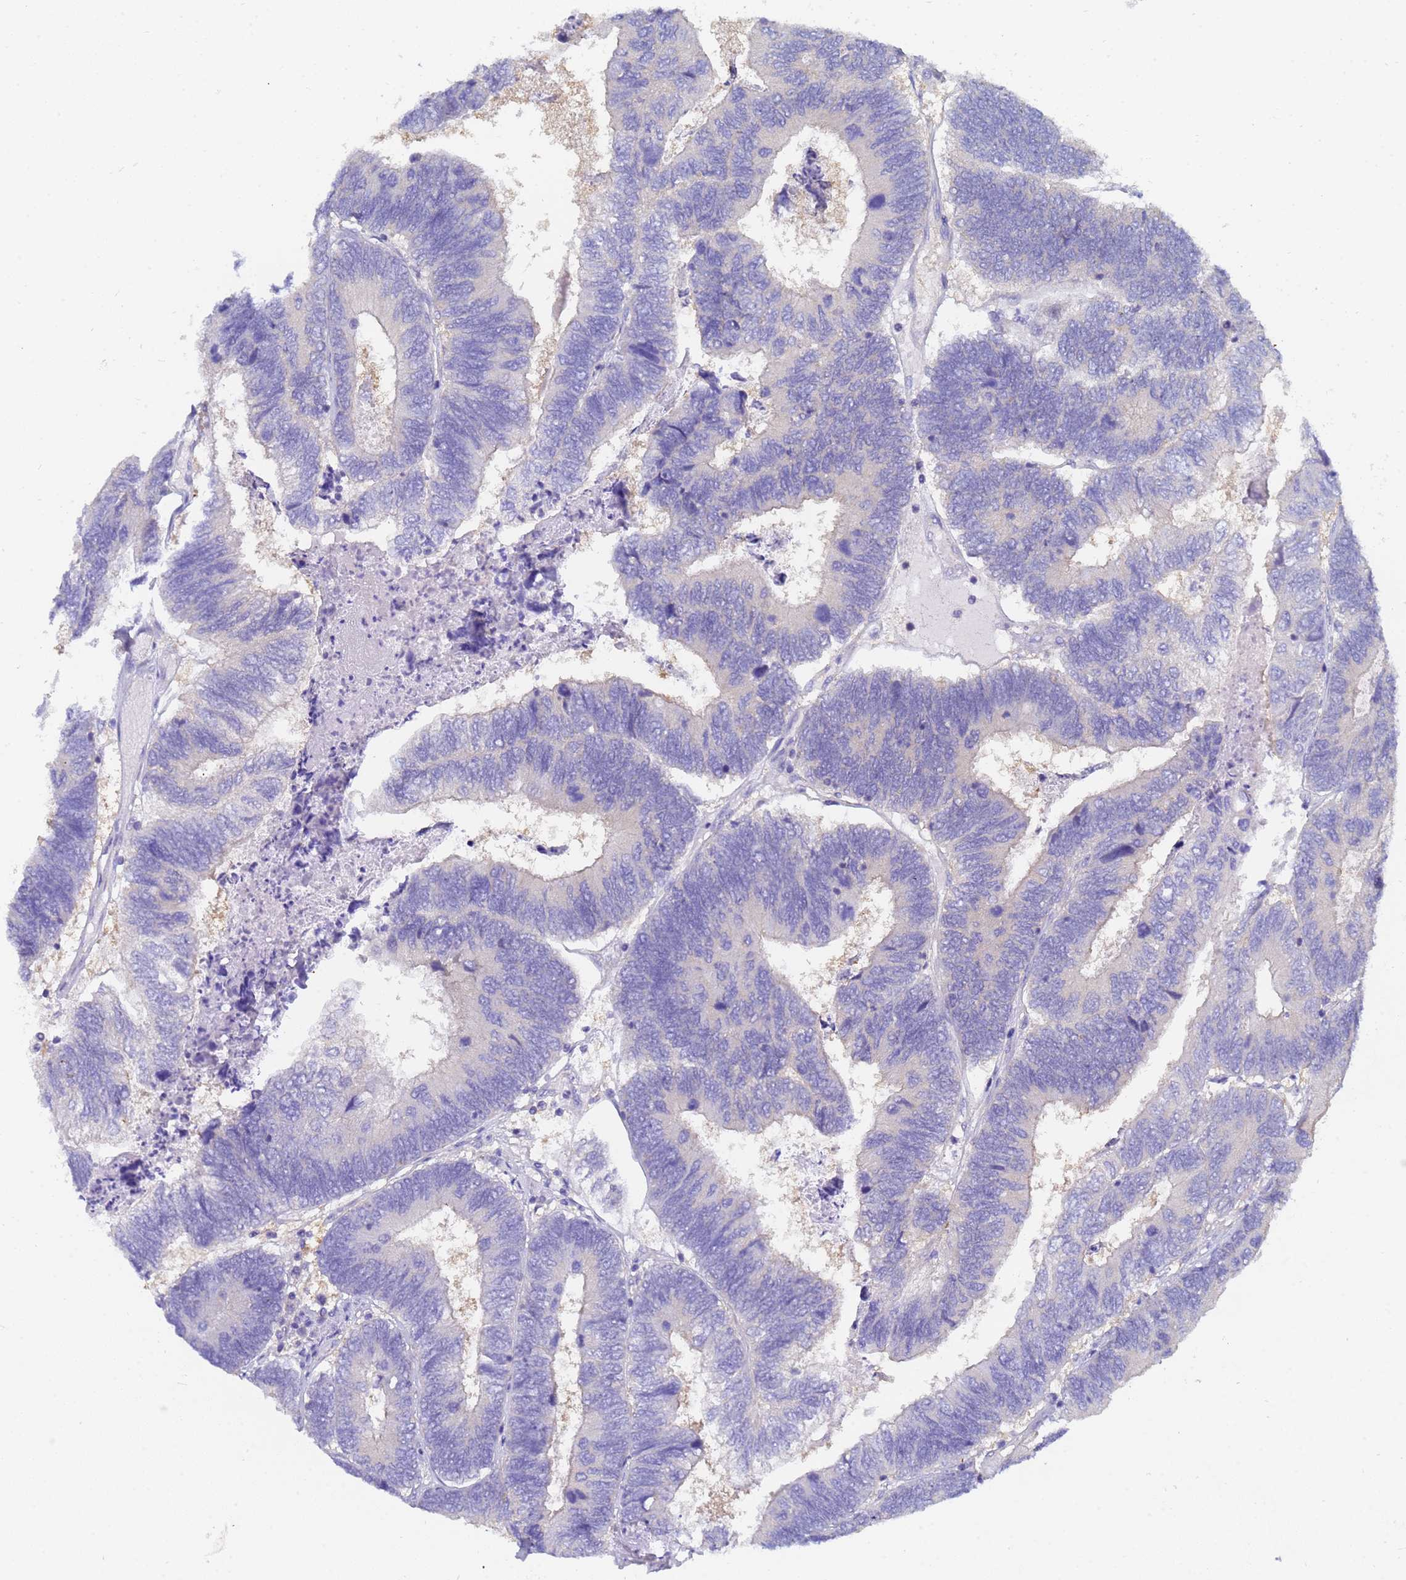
{"staining": {"intensity": "negative", "quantity": "none", "location": "none"}, "tissue": "colorectal cancer", "cell_type": "Tumor cells", "image_type": "cancer", "snomed": [{"axis": "morphology", "description": "Adenocarcinoma, NOS"}, {"axis": "topography", "description": "Colon"}], "caption": "There is no significant staining in tumor cells of colorectal cancer. (DAB (3,3'-diaminobenzidine) immunohistochemistry (IHC) visualized using brightfield microscopy, high magnification).", "gene": "UBE2O", "patient": {"sex": "female", "age": 67}}